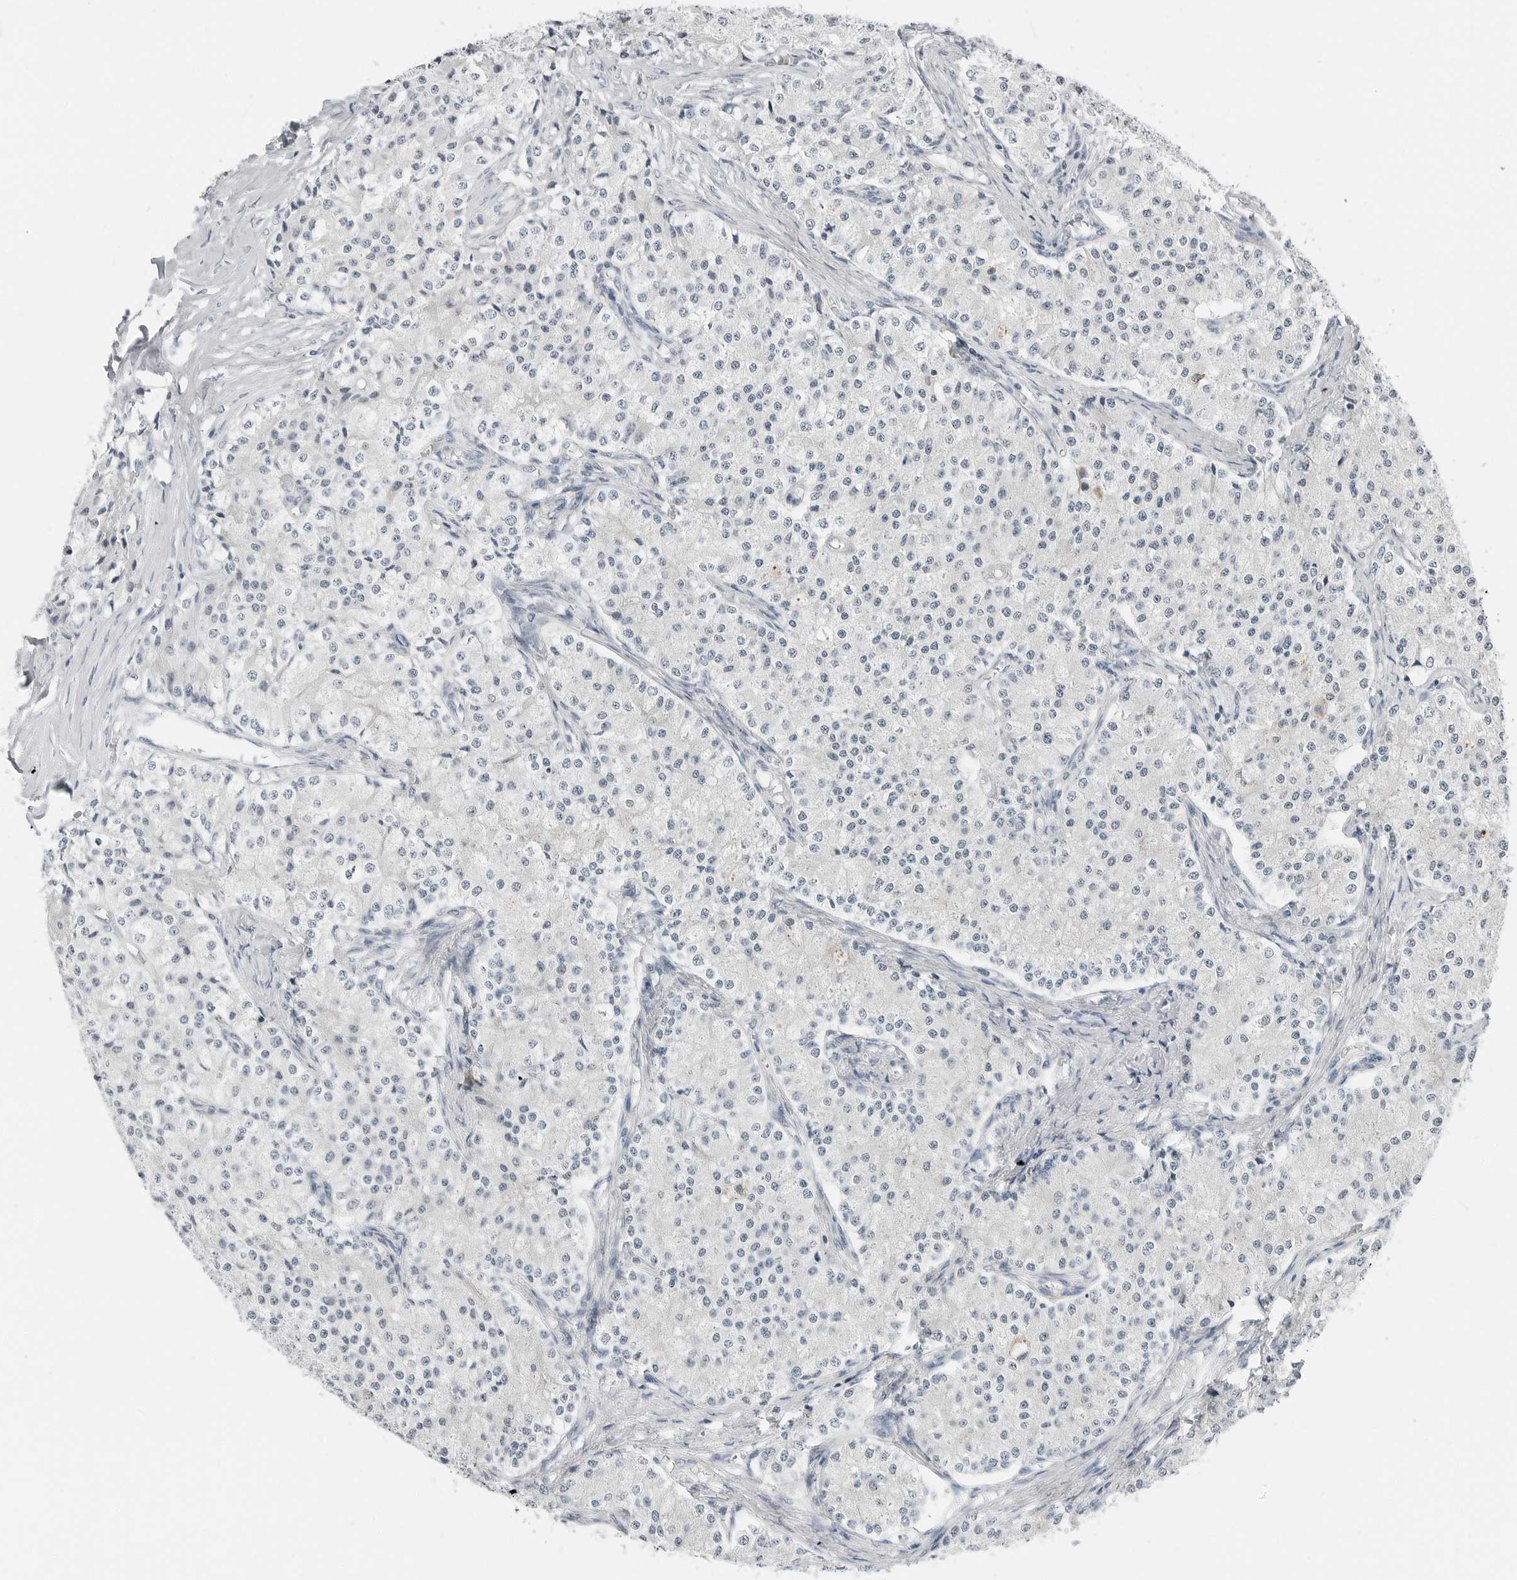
{"staining": {"intensity": "negative", "quantity": "none", "location": "none"}, "tissue": "carcinoid", "cell_type": "Tumor cells", "image_type": "cancer", "snomed": [{"axis": "morphology", "description": "Carcinoid, malignant, NOS"}, {"axis": "topography", "description": "Colon"}], "caption": "DAB immunohistochemical staining of human carcinoid exhibits no significant staining in tumor cells. The staining was performed using DAB to visualize the protein expression in brown, while the nuclei were stained in blue with hematoxylin (Magnification: 20x).", "gene": "XIRP1", "patient": {"sex": "female", "age": 52}}